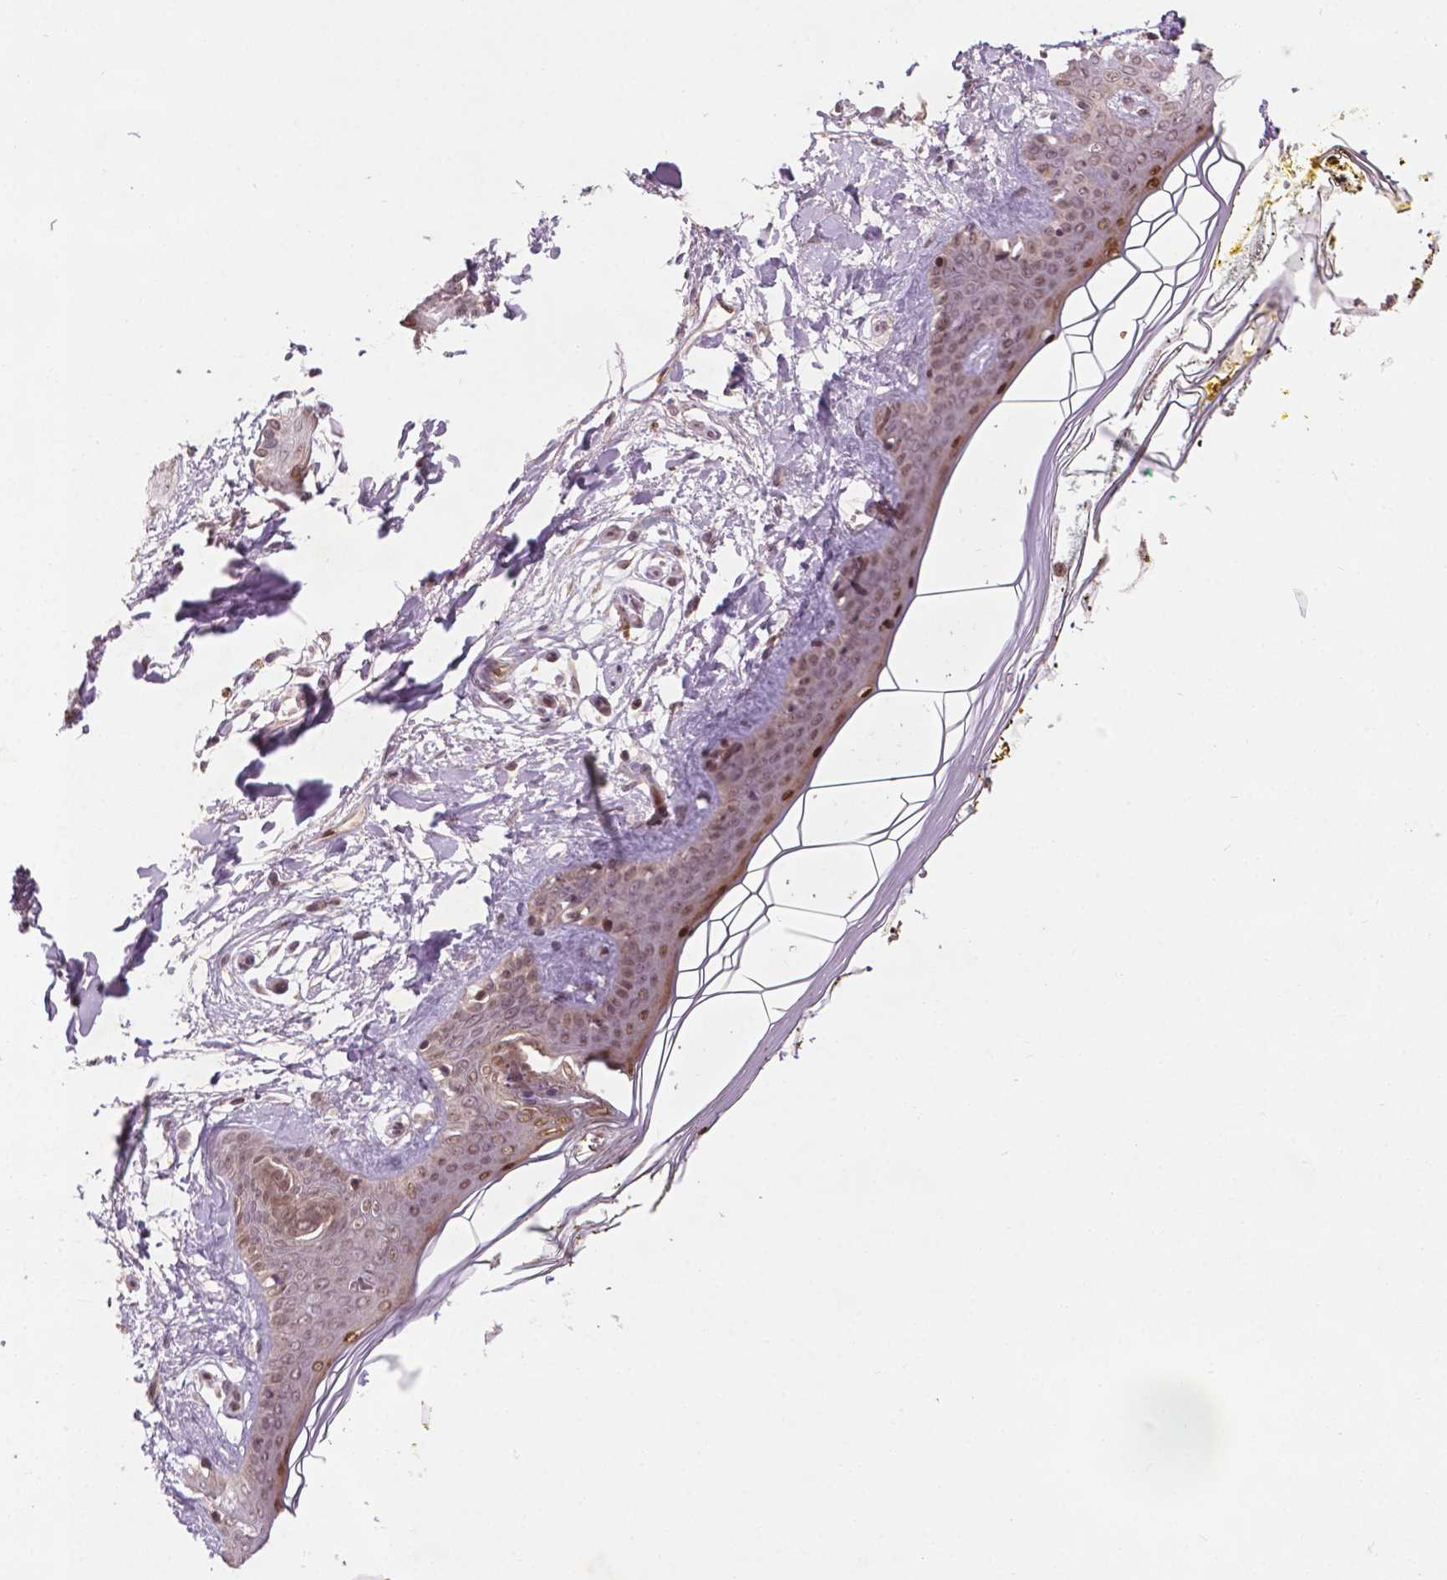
{"staining": {"intensity": "negative", "quantity": "none", "location": "none"}, "tissue": "skin", "cell_type": "Fibroblasts", "image_type": "normal", "snomed": [{"axis": "morphology", "description": "Normal tissue, NOS"}, {"axis": "topography", "description": "Skin"}], "caption": "Protein analysis of unremarkable skin displays no significant staining in fibroblasts. The staining is performed using DAB (3,3'-diaminobenzidine) brown chromogen with nuclei counter-stained in using hematoxylin.", "gene": "NFAT5", "patient": {"sex": "female", "age": 34}}